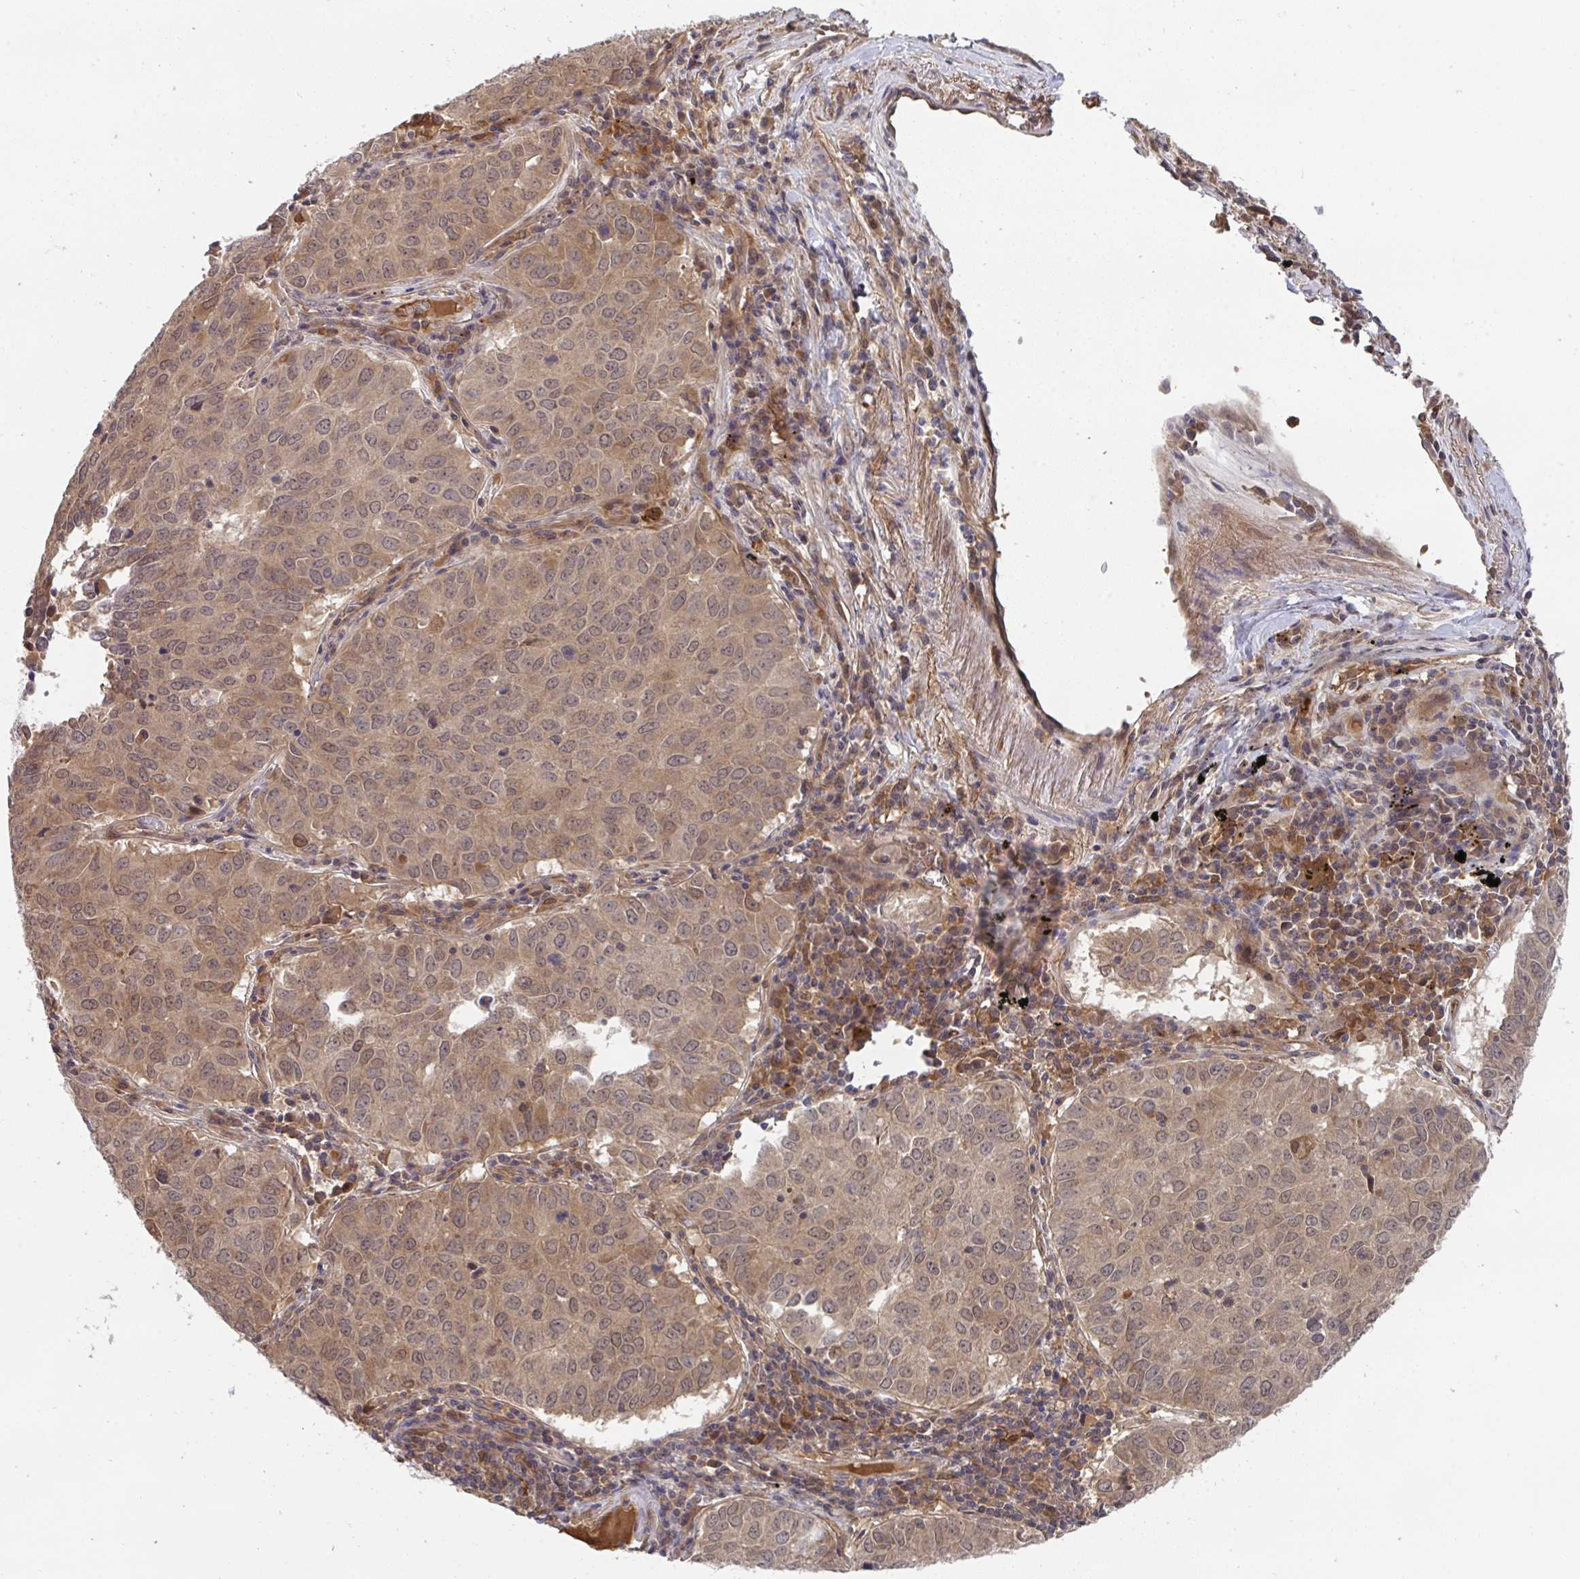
{"staining": {"intensity": "moderate", "quantity": ">75%", "location": "cytoplasmic/membranous,nuclear"}, "tissue": "lung cancer", "cell_type": "Tumor cells", "image_type": "cancer", "snomed": [{"axis": "morphology", "description": "Adenocarcinoma, NOS"}, {"axis": "topography", "description": "Lung"}], "caption": "Protein expression analysis of human adenocarcinoma (lung) reveals moderate cytoplasmic/membranous and nuclear staining in approximately >75% of tumor cells.", "gene": "TIGAR", "patient": {"sex": "female", "age": 50}}